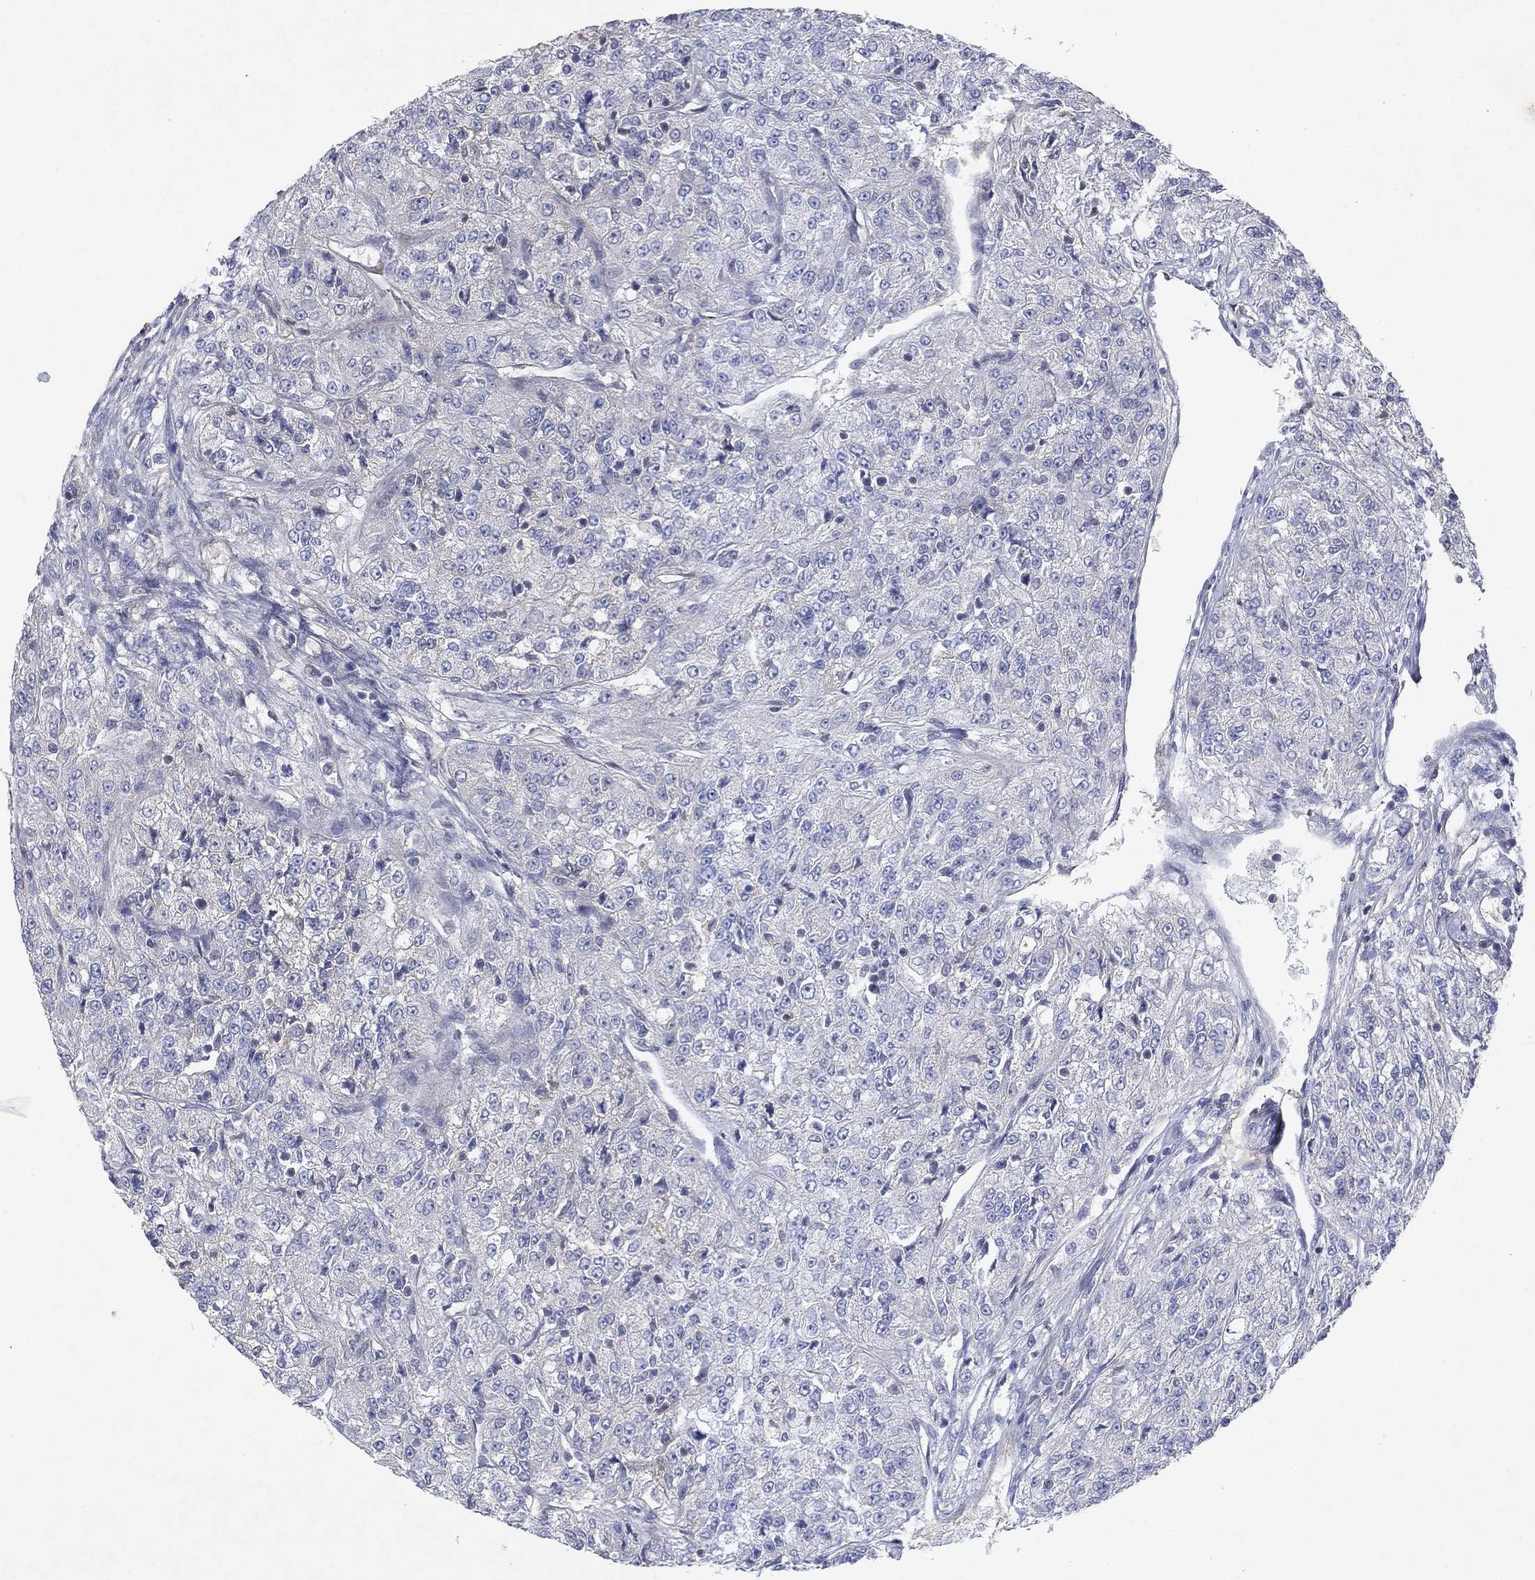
{"staining": {"intensity": "negative", "quantity": "none", "location": "none"}, "tissue": "renal cancer", "cell_type": "Tumor cells", "image_type": "cancer", "snomed": [{"axis": "morphology", "description": "Adenocarcinoma, NOS"}, {"axis": "topography", "description": "Kidney"}], "caption": "Immunohistochemistry (IHC) histopathology image of renal cancer stained for a protein (brown), which demonstrates no positivity in tumor cells.", "gene": "FLI1", "patient": {"sex": "female", "age": 63}}